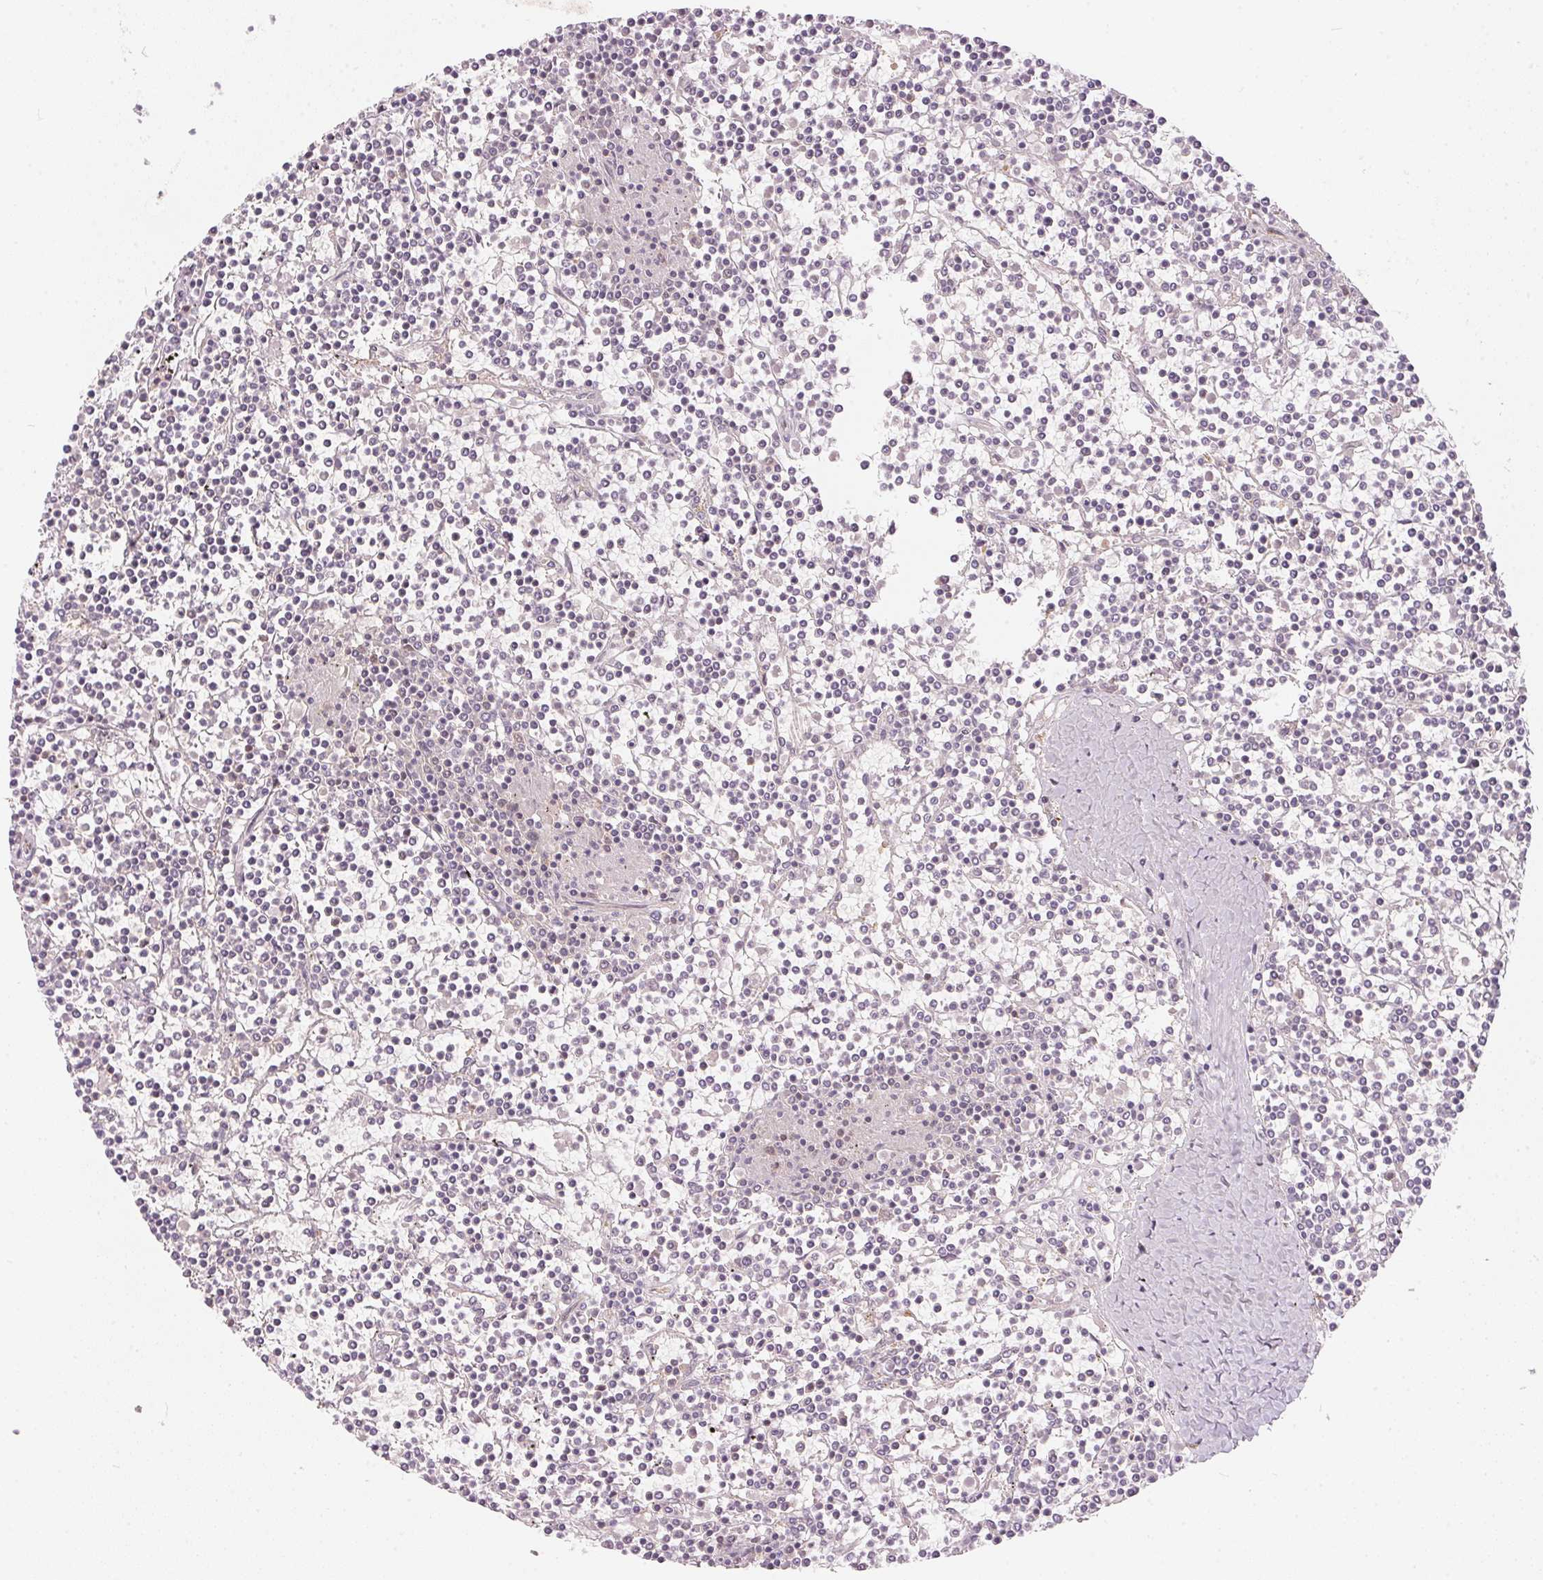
{"staining": {"intensity": "negative", "quantity": "none", "location": "none"}, "tissue": "lymphoma", "cell_type": "Tumor cells", "image_type": "cancer", "snomed": [{"axis": "morphology", "description": "Malignant lymphoma, non-Hodgkin's type, Low grade"}, {"axis": "topography", "description": "Spleen"}], "caption": "High magnification brightfield microscopy of malignant lymphoma, non-Hodgkin's type (low-grade) stained with DAB (brown) and counterstained with hematoxylin (blue): tumor cells show no significant positivity.", "gene": "BLMH", "patient": {"sex": "female", "age": 19}}